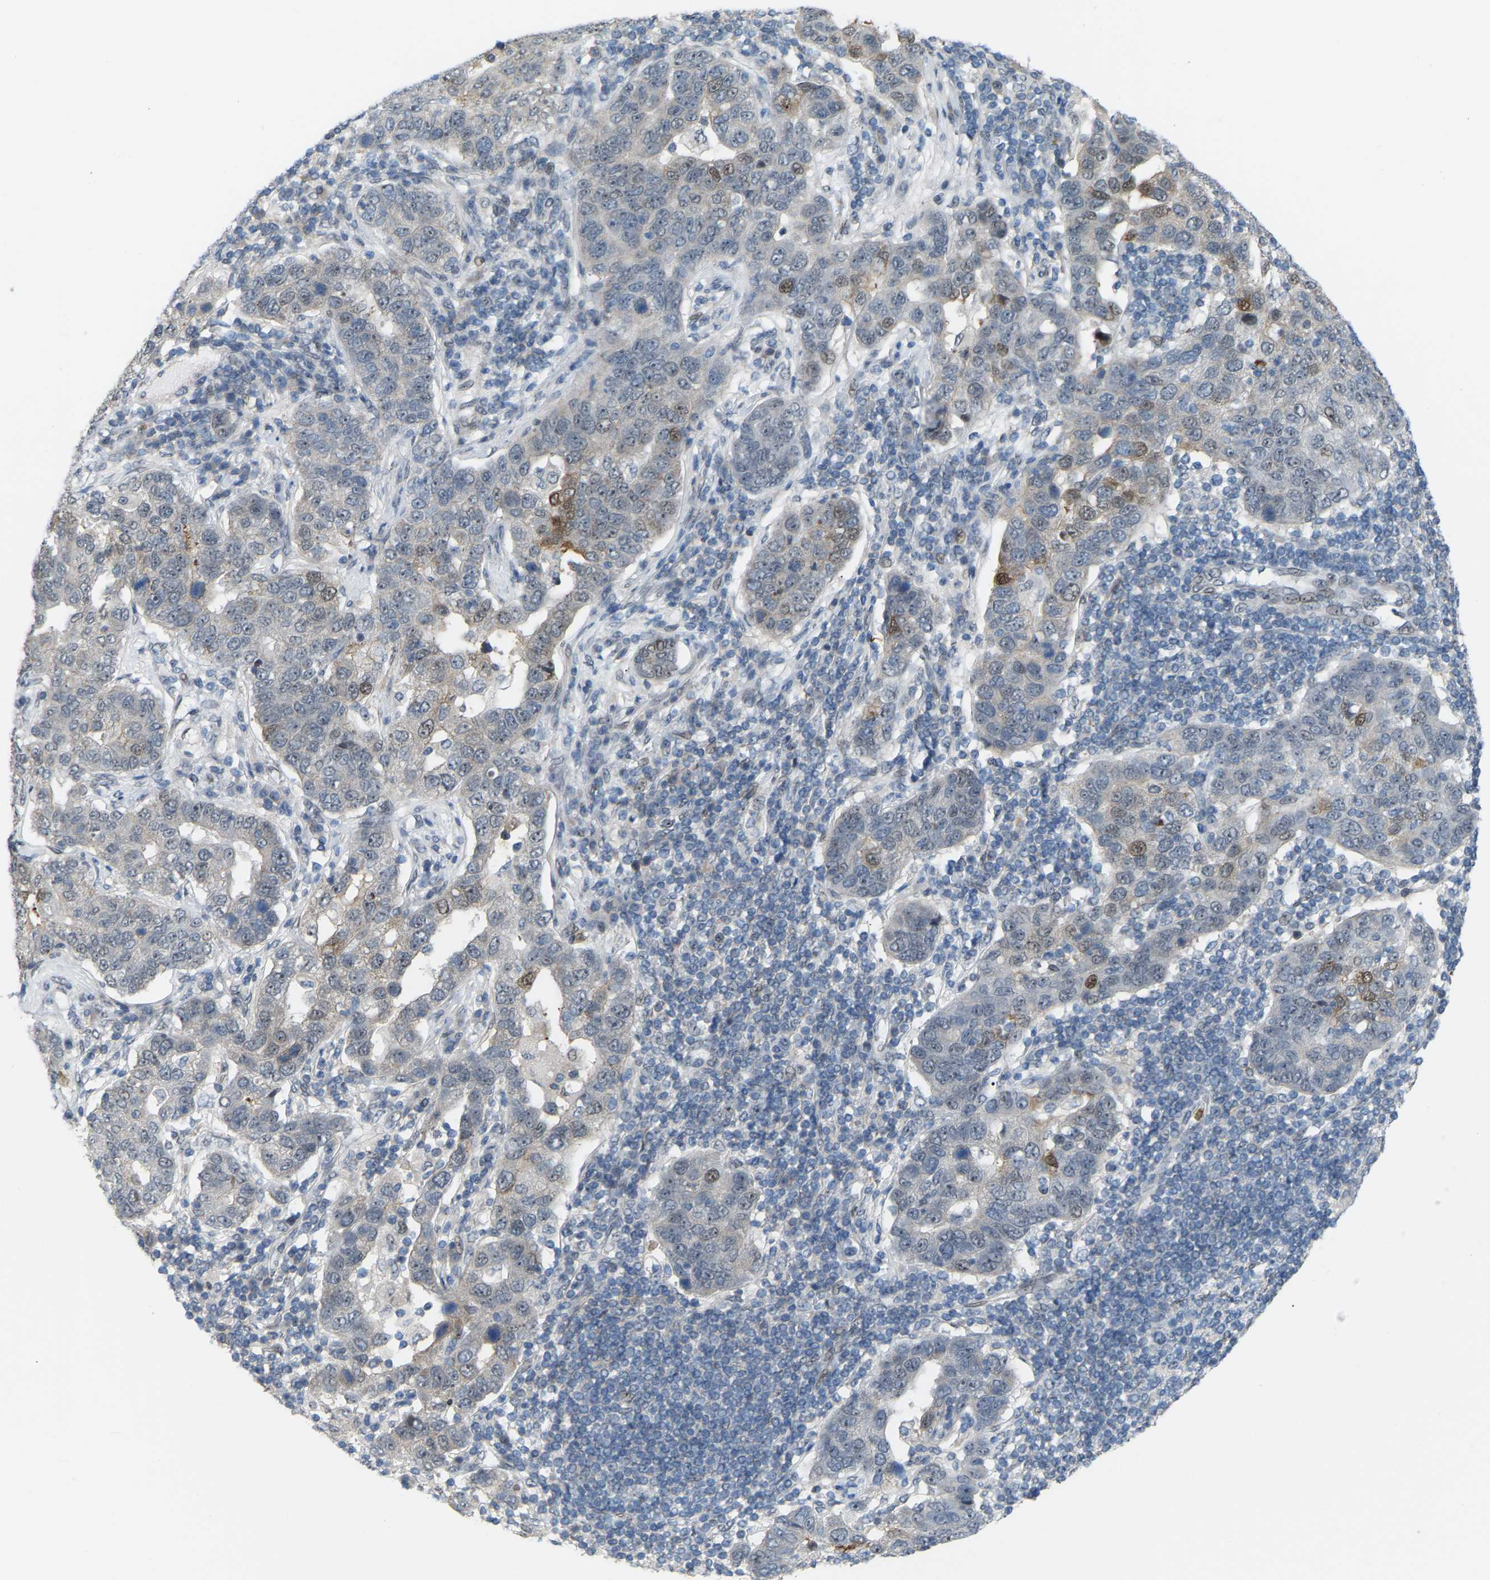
{"staining": {"intensity": "weak", "quantity": "<25%", "location": "nuclear"}, "tissue": "pancreatic cancer", "cell_type": "Tumor cells", "image_type": "cancer", "snomed": [{"axis": "morphology", "description": "Adenocarcinoma, NOS"}, {"axis": "topography", "description": "Pancreas"}], "caption": "The micrograph displays no staining of tumor cells in pancreatic adenocarcinoma.", "gene": "CROT", "patient": {"sex": "female", "age": 61}}